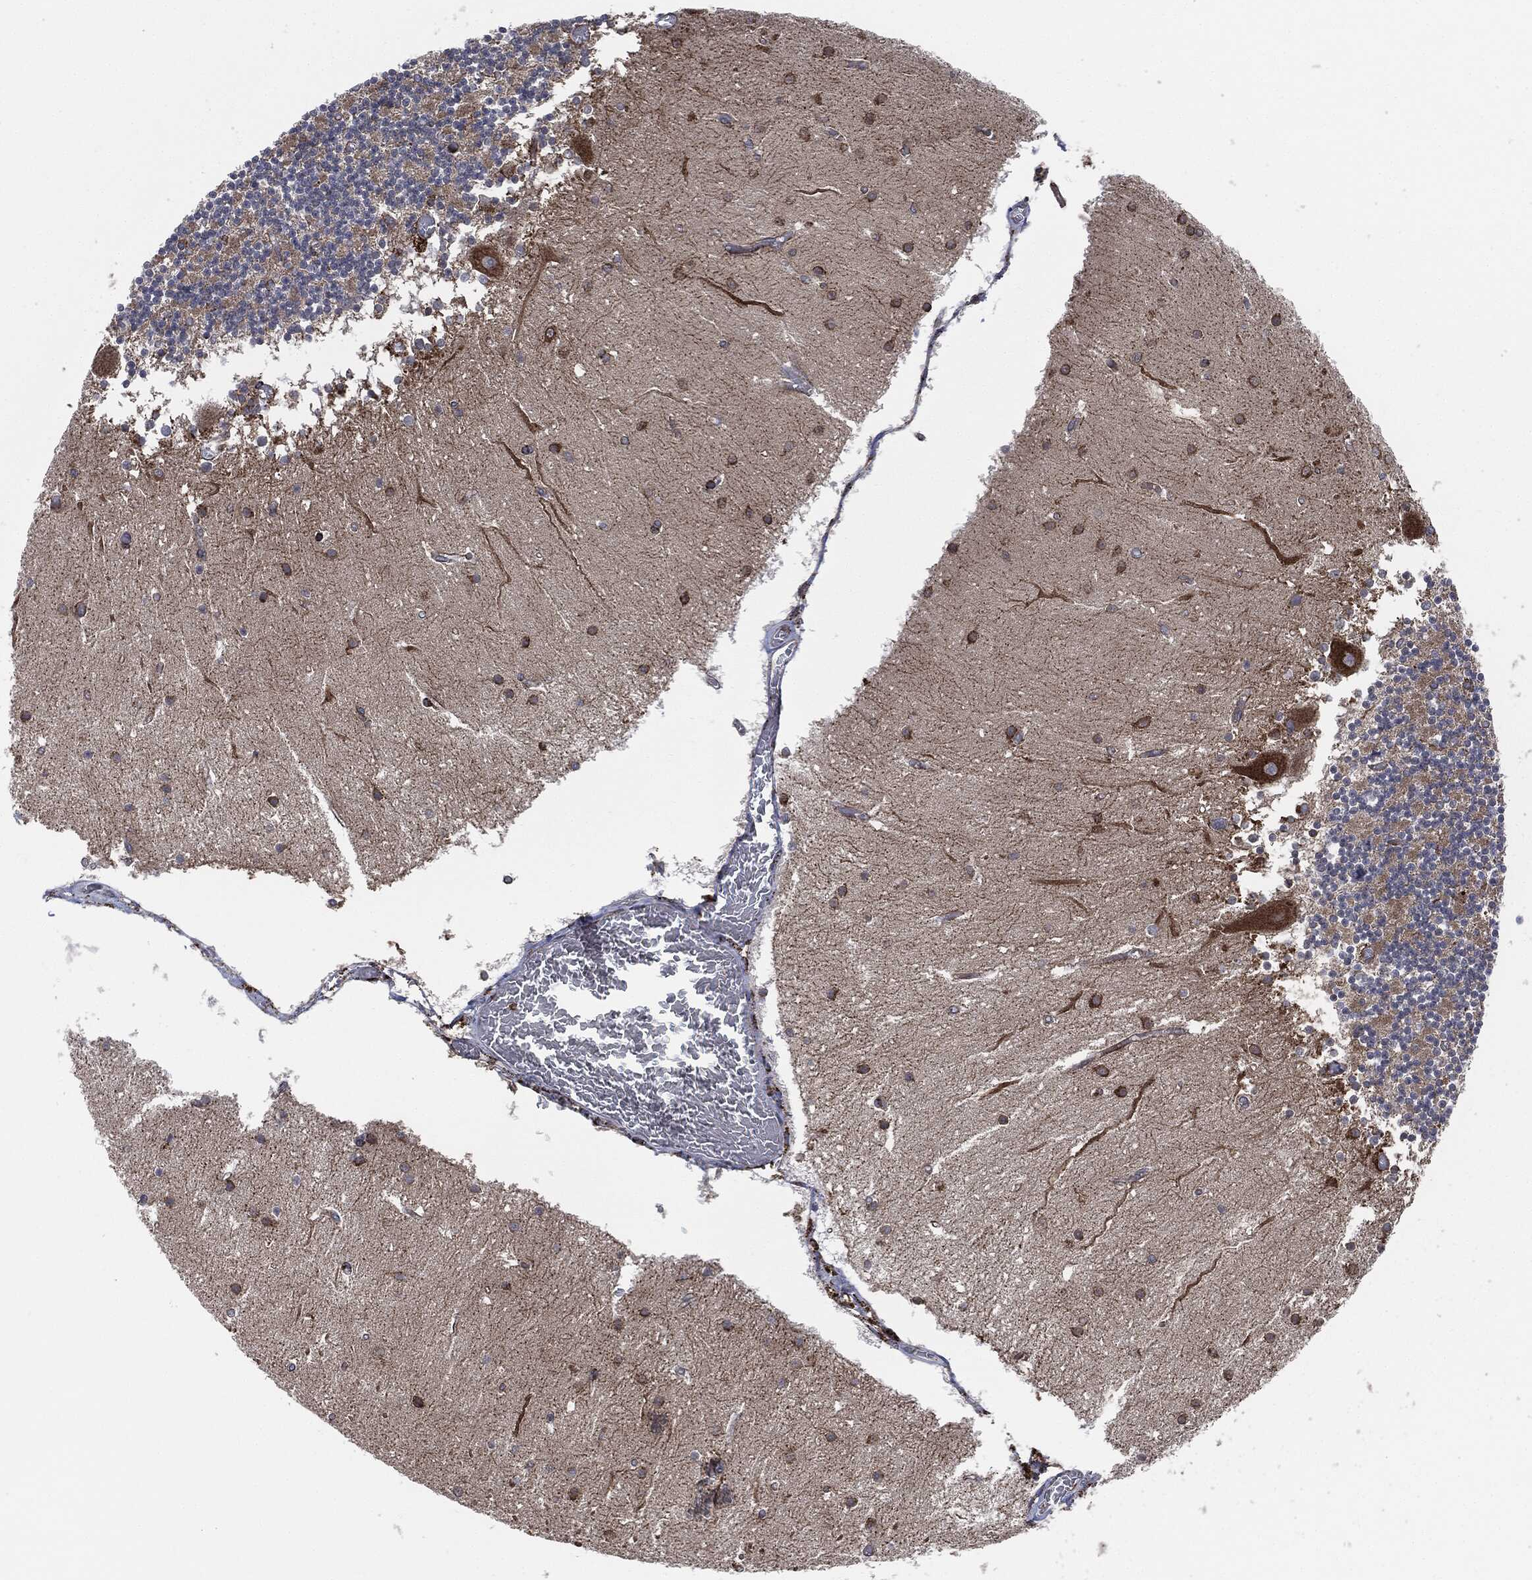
{"staining": {"intensity": "negative", "quantity": "none", "location": "none"}, "tissue": "cerebellum", "cell_type": "Cells in granular layer", "image_type": "normal", "snomed": [{"axis": "morphology", "description": "Normal tissue, NOS"}, {"axis": "topography", "description": "Cerebellum"}], "caption": "There is no significant staining in cells in granular layer of cerebellum. Nuclei are stained in blue.", "gene": "CALR", "patient": {"sex": "female", "age": 28}}